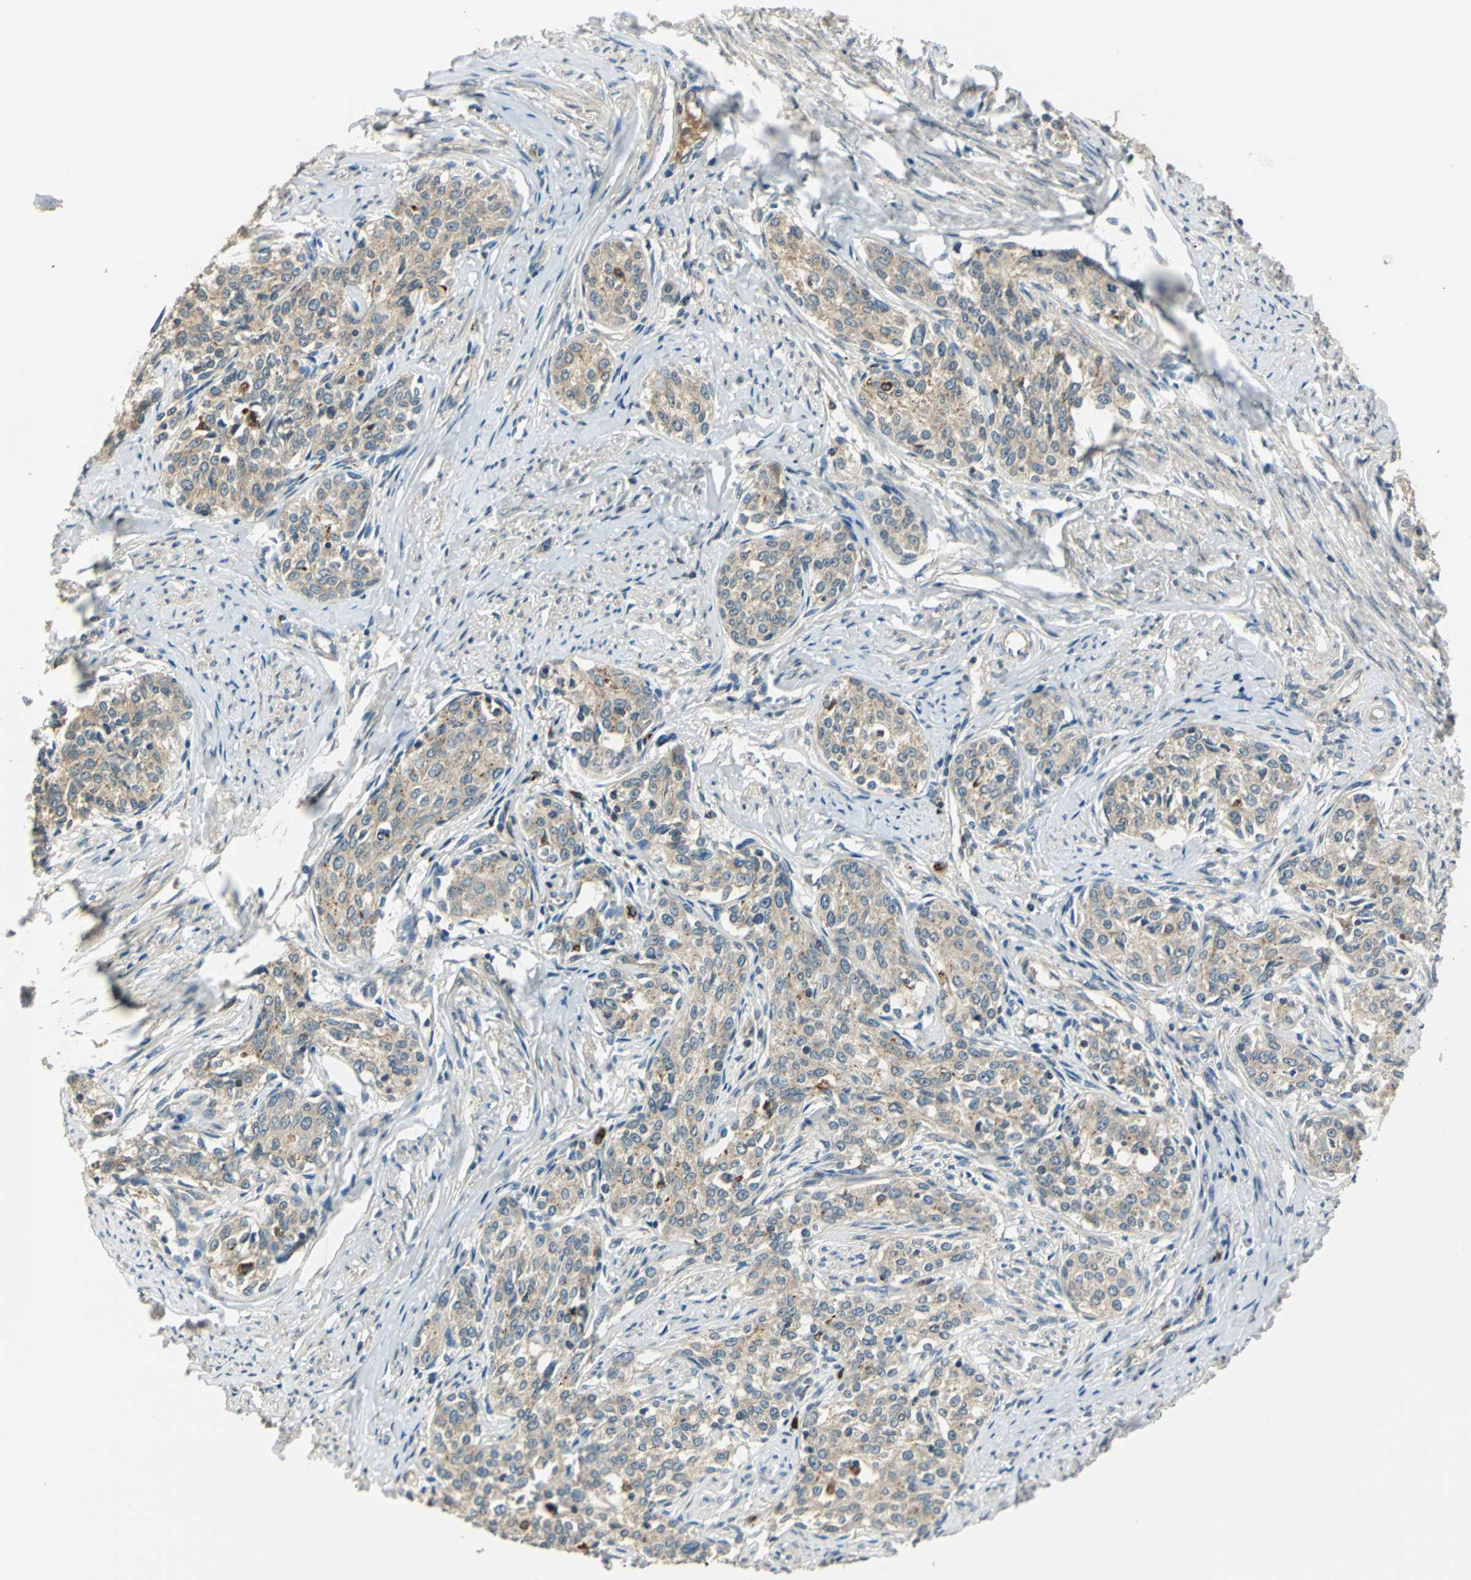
{"staining": {"intensity": "weak", "quantity": ">75%", "location": "cytoplasmic/membranous"}, "tissue": "cervical cancer", "cell_type": "Tumor cells", "image_type": "cancer", "snomed": [{"axis": "morphology", "description": "Squamous cell carcinoma, NOS"}, {"axis": "morphology", "description": "Adenocarcinoma, NOS"}, {"axis": "topography", "description": "Cervix"}], "caption": "Immunohistochemical staining of human cervical adenocarcinoma exhibits low levels of weak cytoplasmic/membranous expression in about >75% of tumor cells.", "gene": "NIT1", "patient": {"sex": "female", "age": 52}}